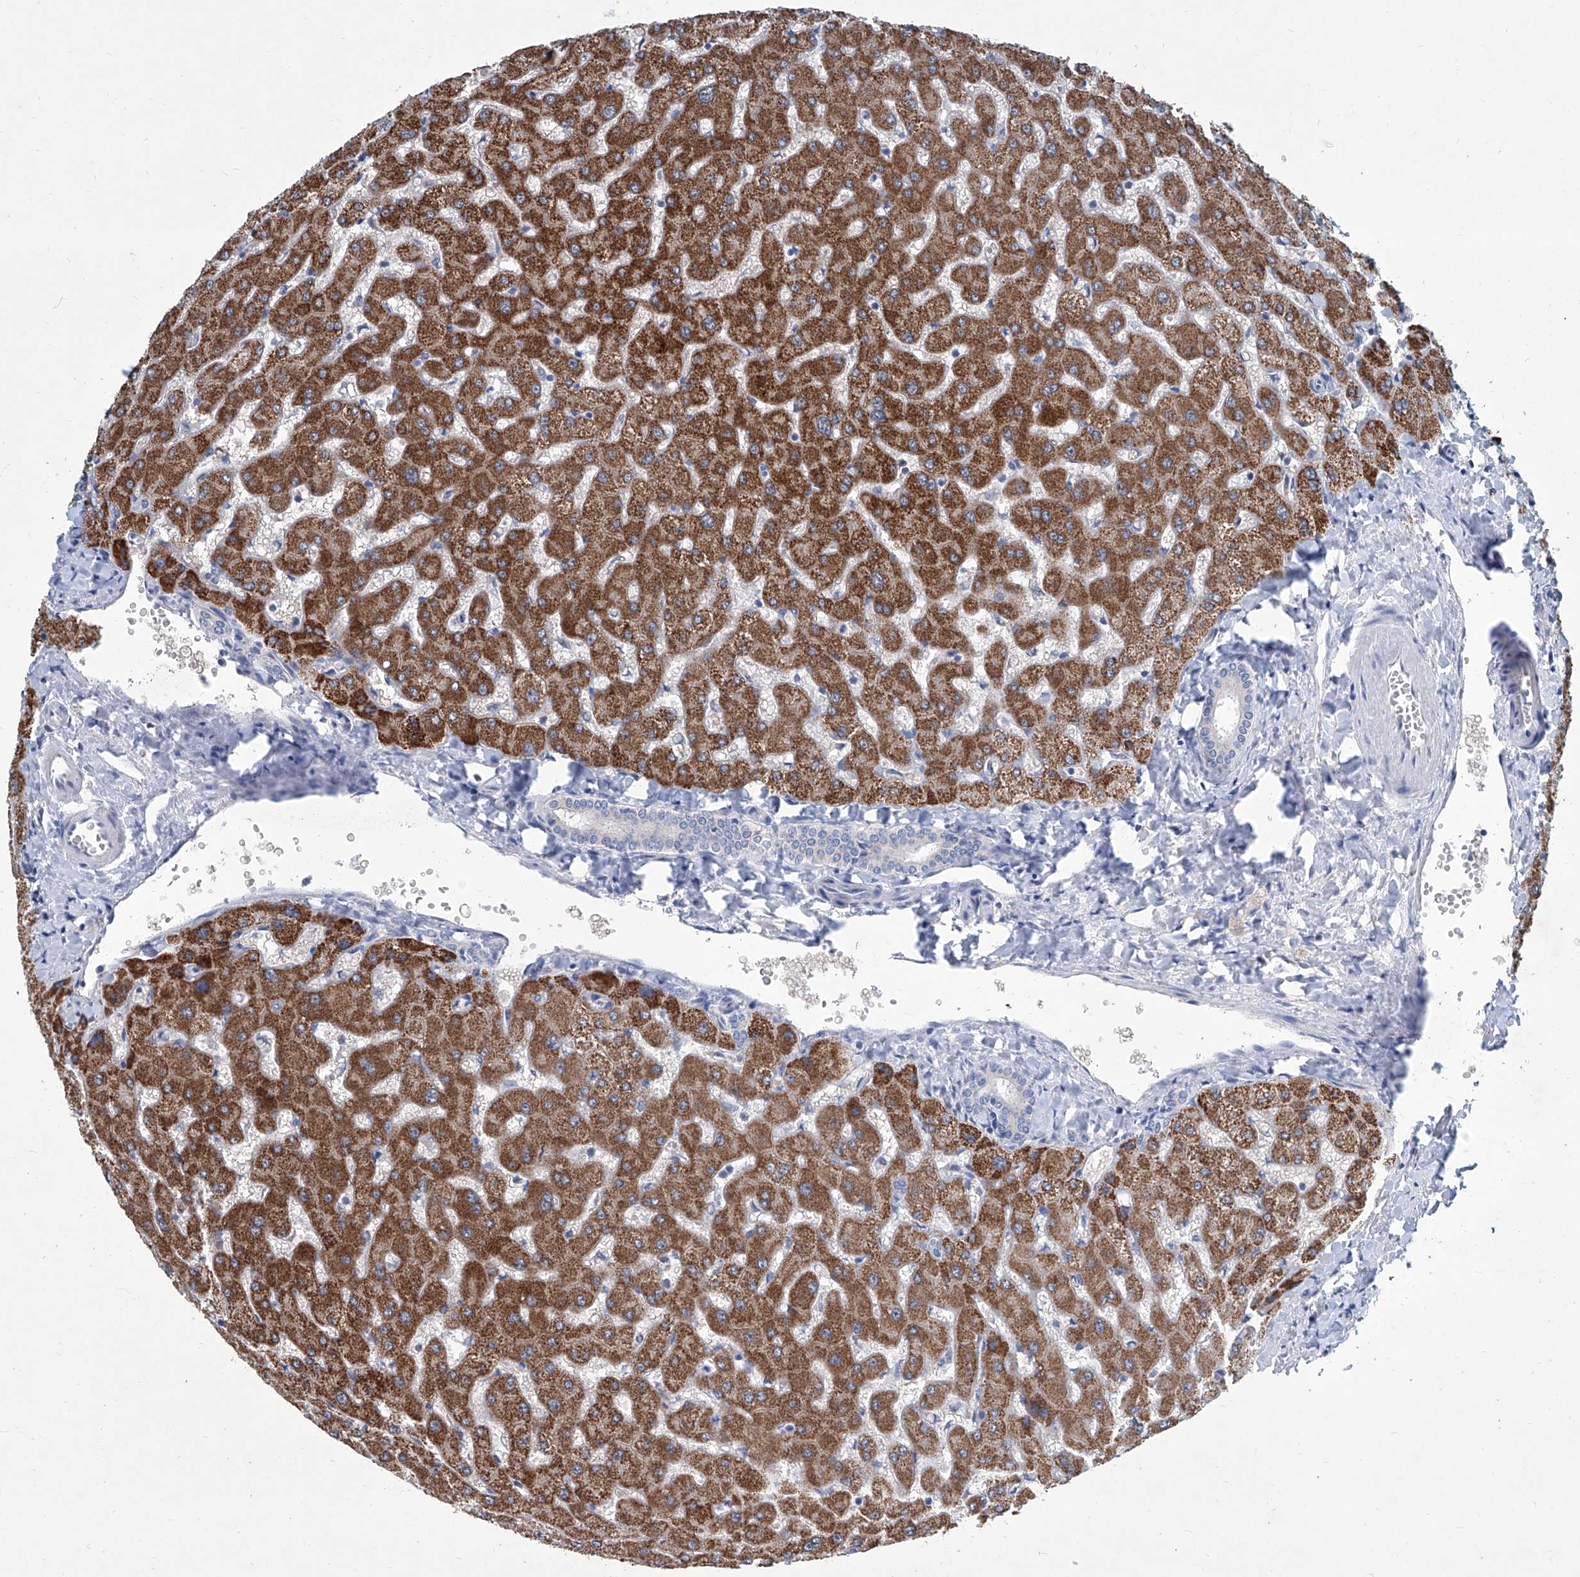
{"staining": {"intensity": "negative", "quantity": "none", "location": "none"}, "tissue": "liver", "cell_type": "Cholangiocytes", "image_type": "normal", "snomed": [{"axis": "morphology", "description": "Normal tissue, NOS"}, {"axis": "topography", "description": "Liver"}], "caption": "Immunohistochemistry micrograph of benign human liver stained for a protein (brown), which reveals no expression in cholangiocytes.", "gene": "ZNF519", "patient": {"sex": "female", "age": 63}}